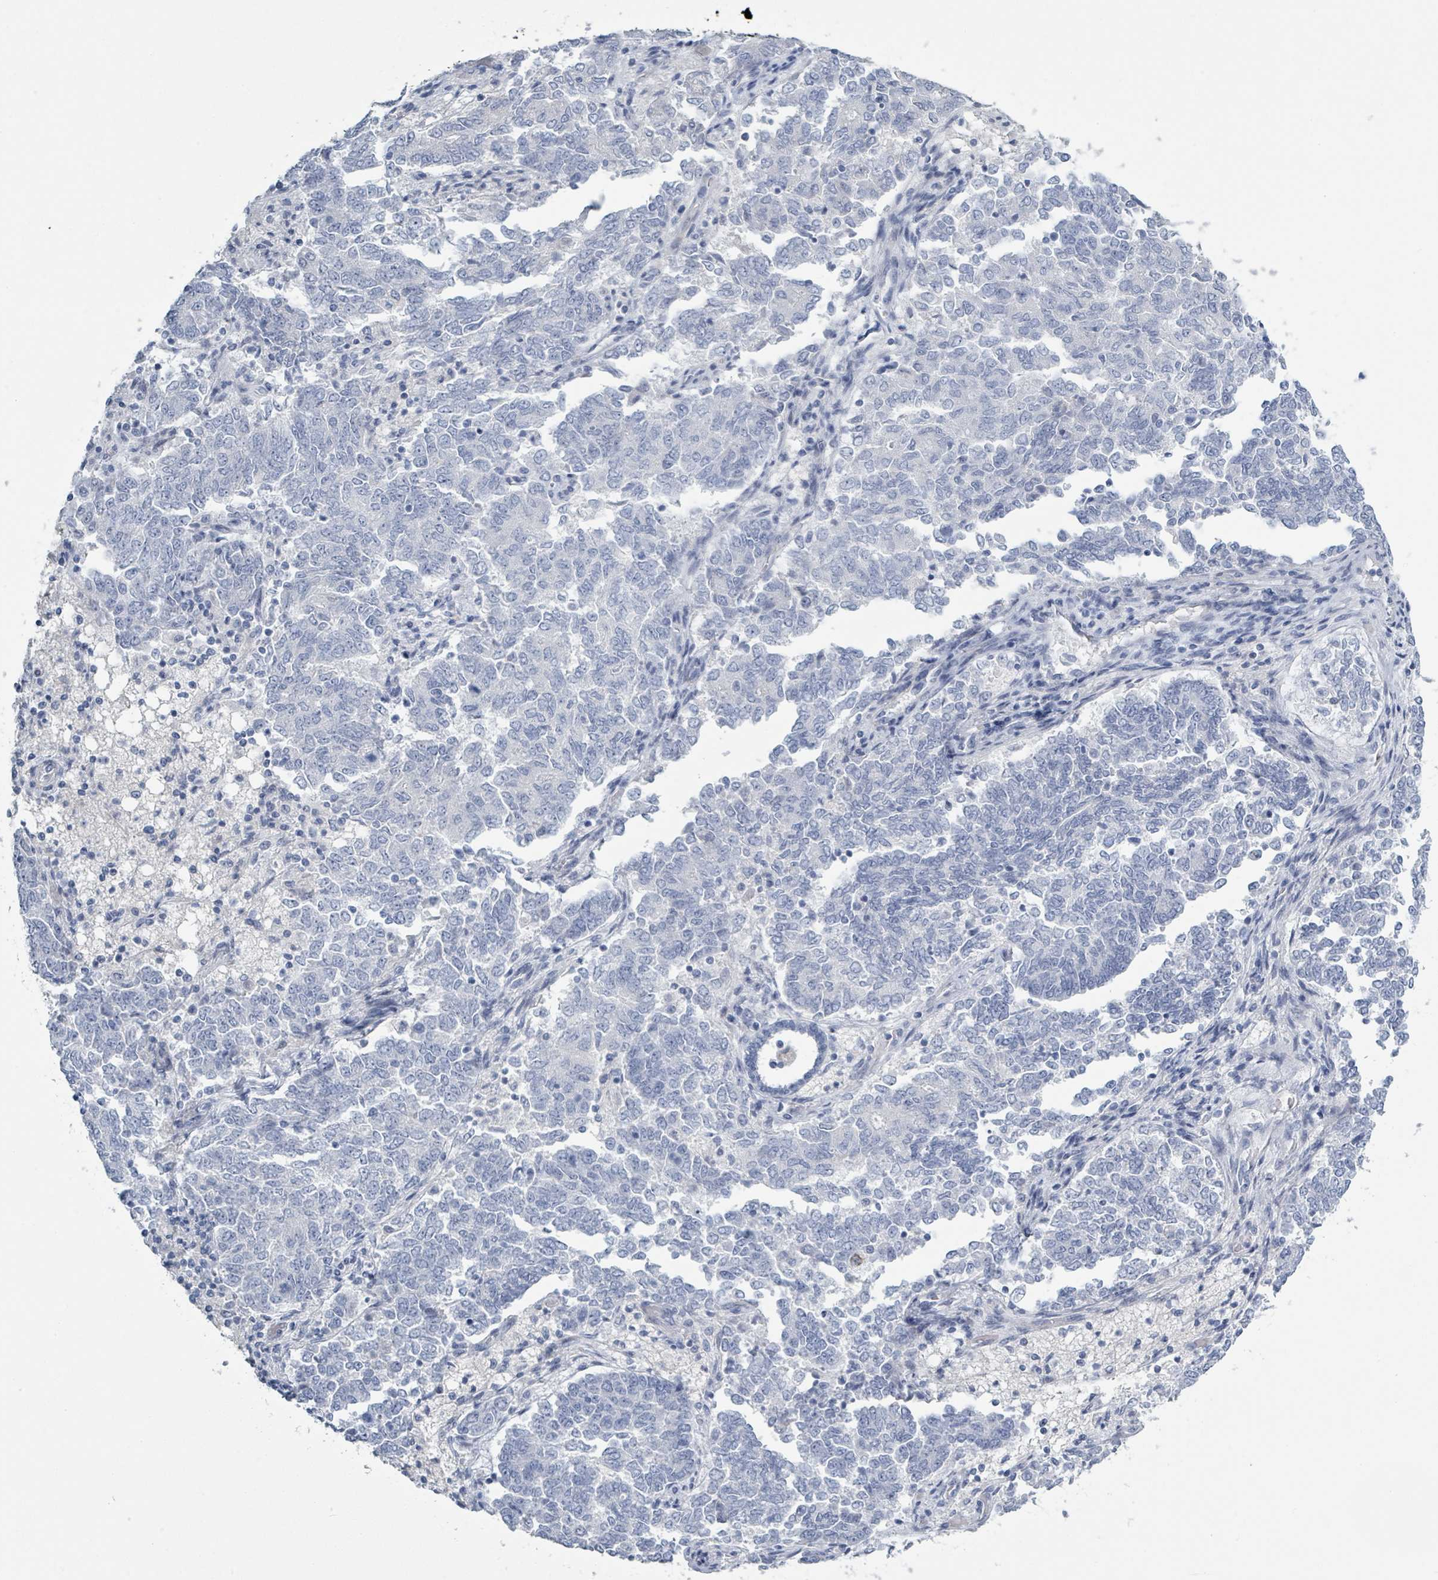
{"staining": {"intensity": "negative", "quantity": "none", "location": "none"}, "tissue": "endometrial cancer", "cell_type": "Tumor cells", "image_type": "cancer", "snomed": [{"axis": "morphology", "description": "Adenocarcinoma, NOS"}, {"axis": "topography", "description": "Endometrium"}], "caption": "This is an IHC photomicrograph of endometrial adenocarcinoma. There is no positivity in tumor cells.", "gene": "RAB33B", "patient": {"sex": "female", "age": 80}}